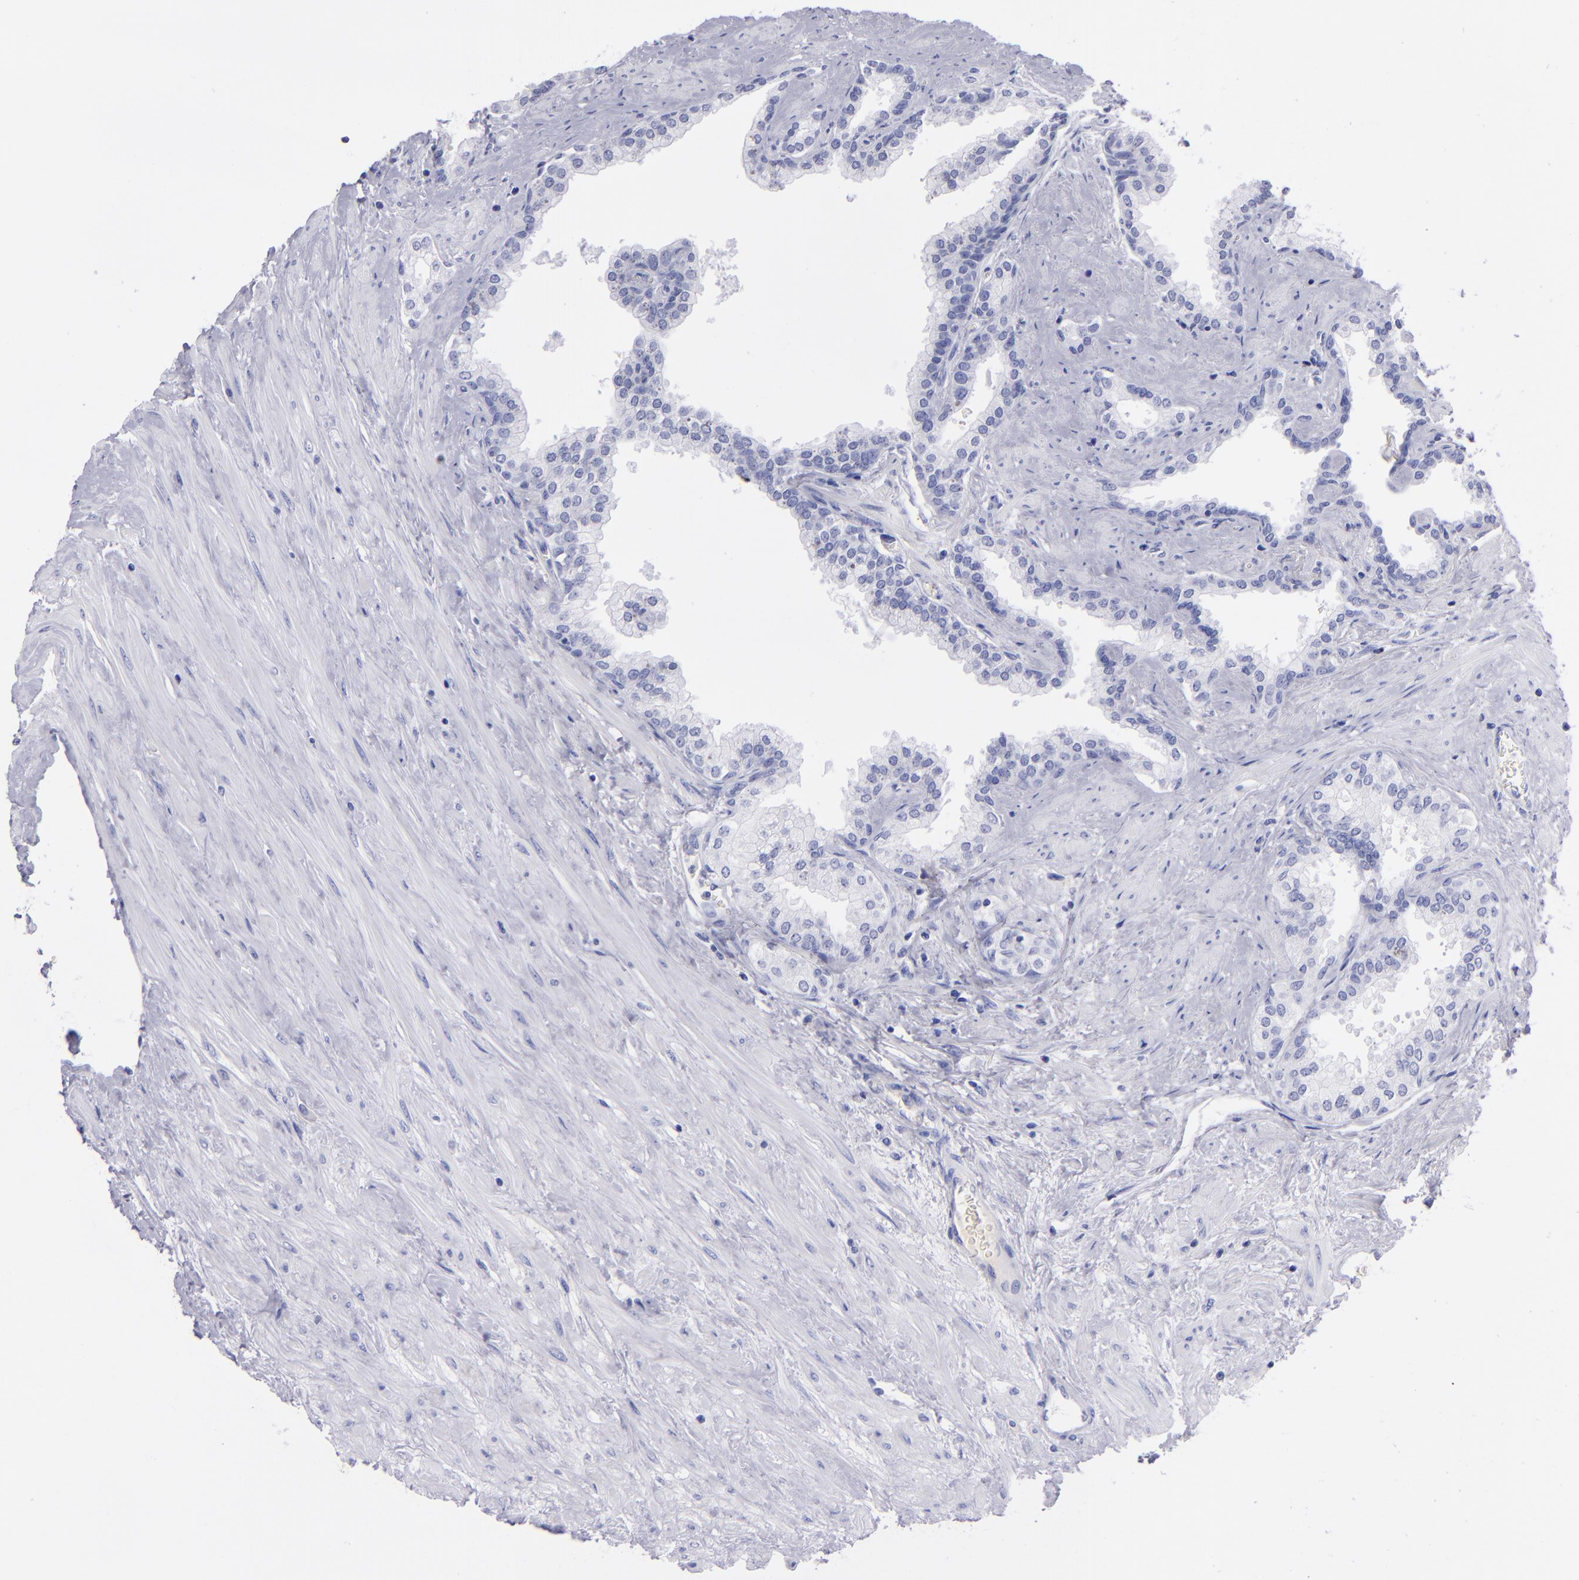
{"staining": {"intensity": "negative", "quantity": "none", "location": "none"}, "tissue": "prostate", "cell_type": "Glandular cells", "image_type": "normal", "snomed": [{"axis": "morphology", "description": "Normal tissue, NOS"}, {"axis": "topography", "description": "Prostate"}], "caption": "Glandular cells show no significant staining in normal prostate.", "gene": "CD37", "patient": {"sex": "male", "age": 60}}